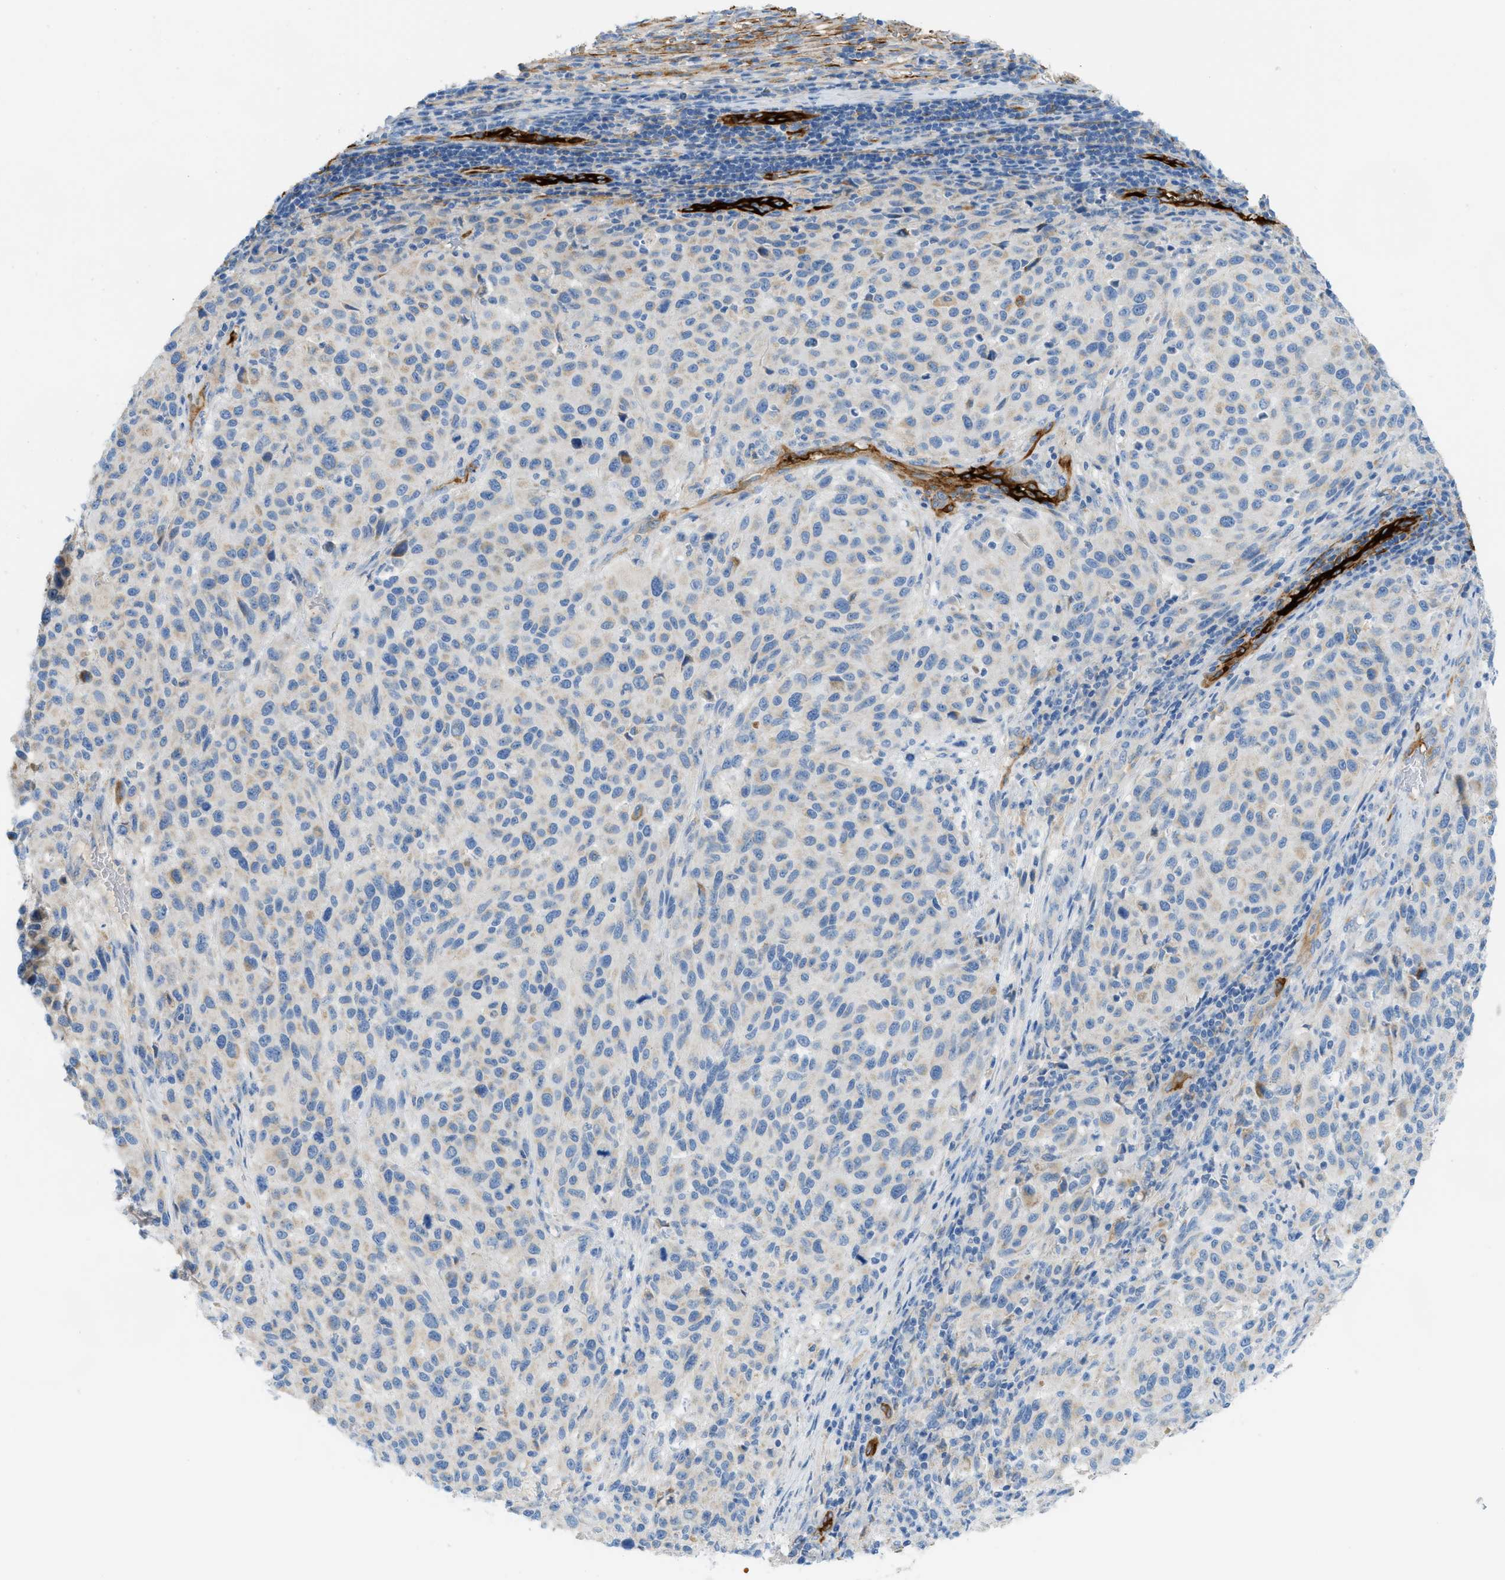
{"staining": {"intensity": "negative", "quantity": "none", "location": "none"}, "tissue": "melanoma", "cell_type": "Tumor cells", "image_type": "cancer", "snomed": [{"axis": "morphology", "description": "Malignant melanoma, Metastatic site"}, {"axis": "topography", "description": "Lymph node"}], "caption": "There is no significant staining in tumor cells of malignant melanoma (metastatic site).", "gene": "MYH11", "patient": {"sex": "male", "age": 61}}